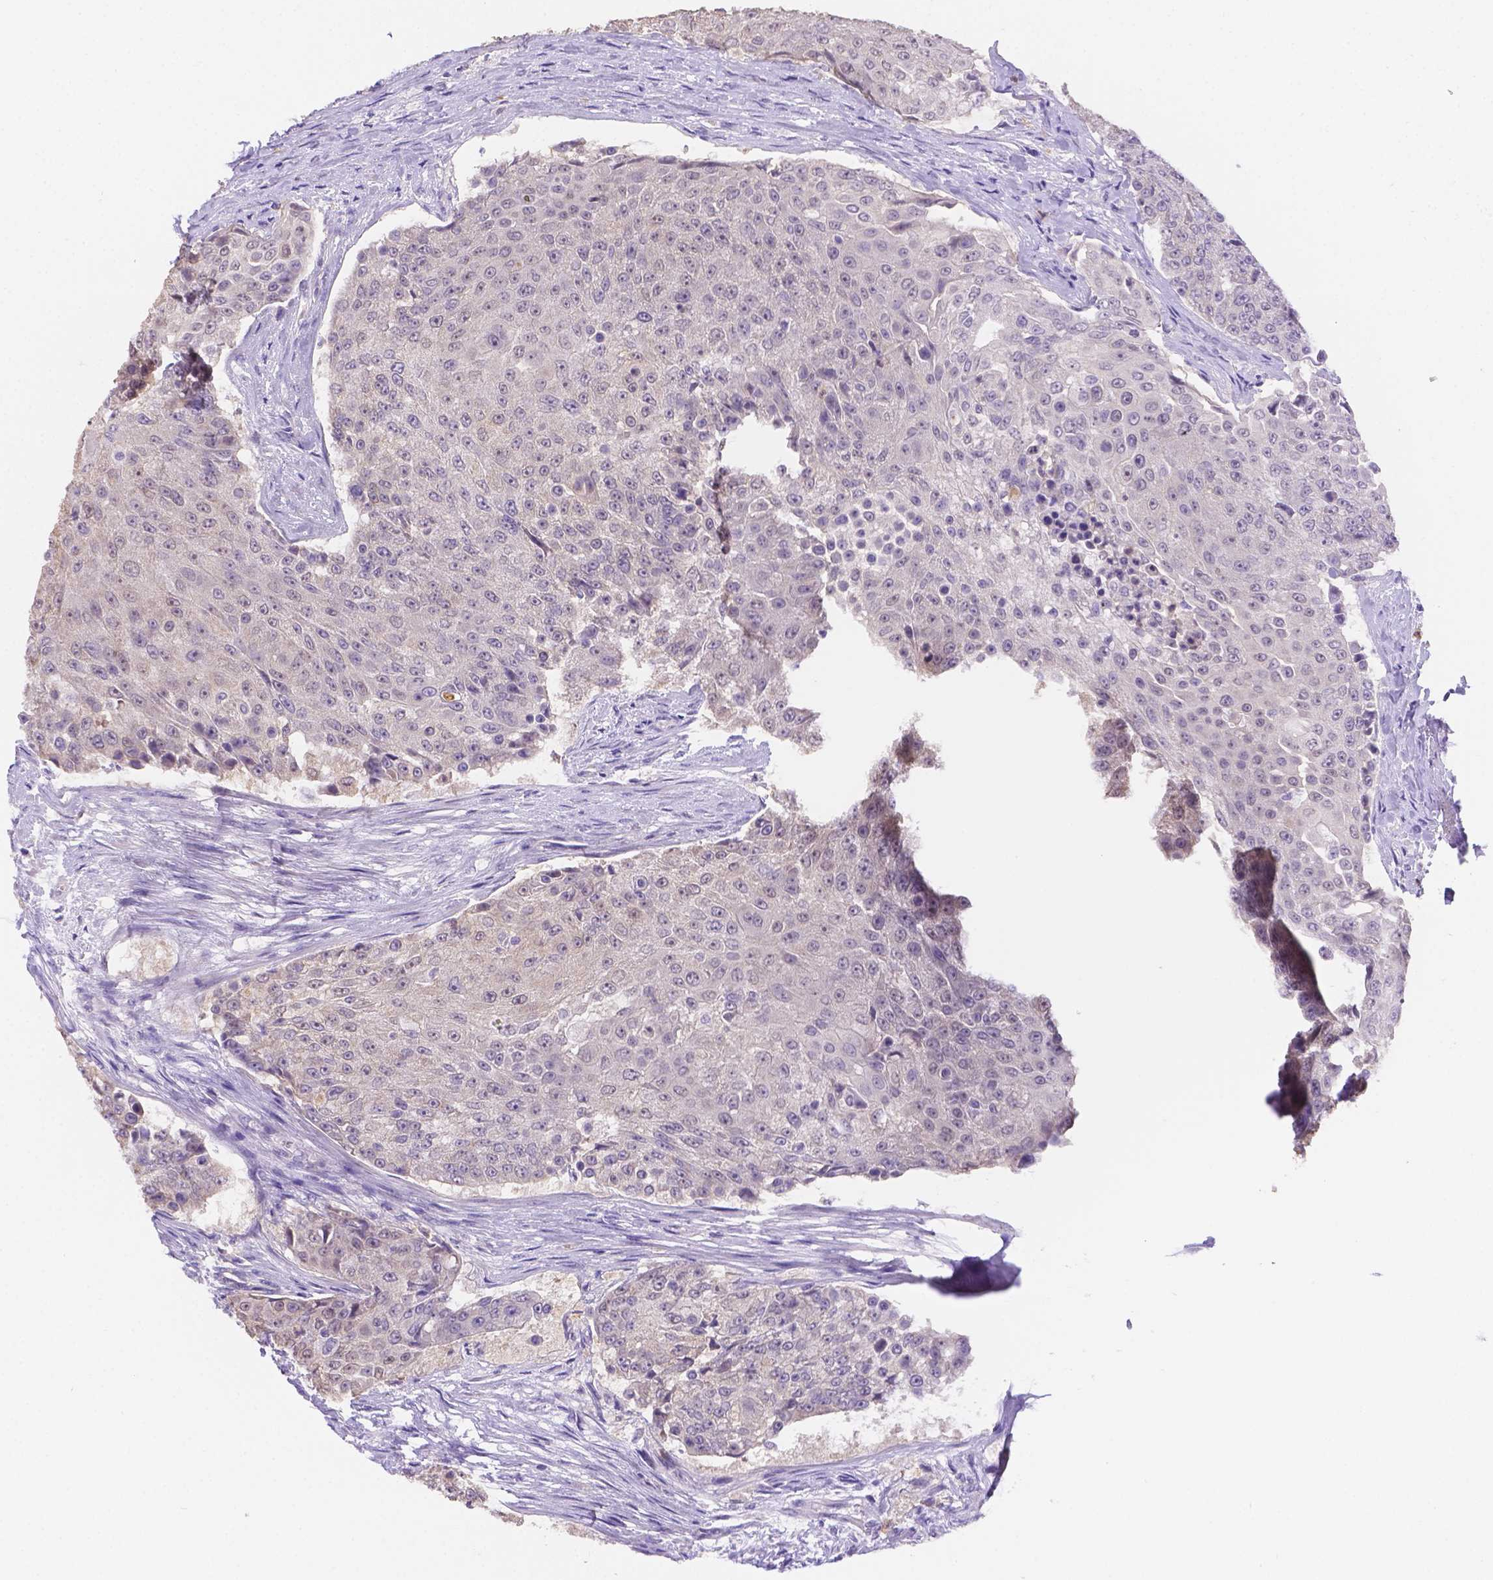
{"staining": {"intensity": "negative", "quantity": "none", "location": "none"}, "tissue": "urothelial cancer", "cell_type": "Tumor cells", "image_type": "cancer", "snomed": [{"axis": "morphology", "description": "Urothelial carcinoma, High grade"}, {"axis": "topography", "description": "Urinary bladder"}], "caption": "The immunohistochemistry histopathology image has no significant staining in tumor cells of urothelial carcinoma (high-grade) tissue.", "gene": "NXPE2", "patient": {"sex": "female", "age": 63}}